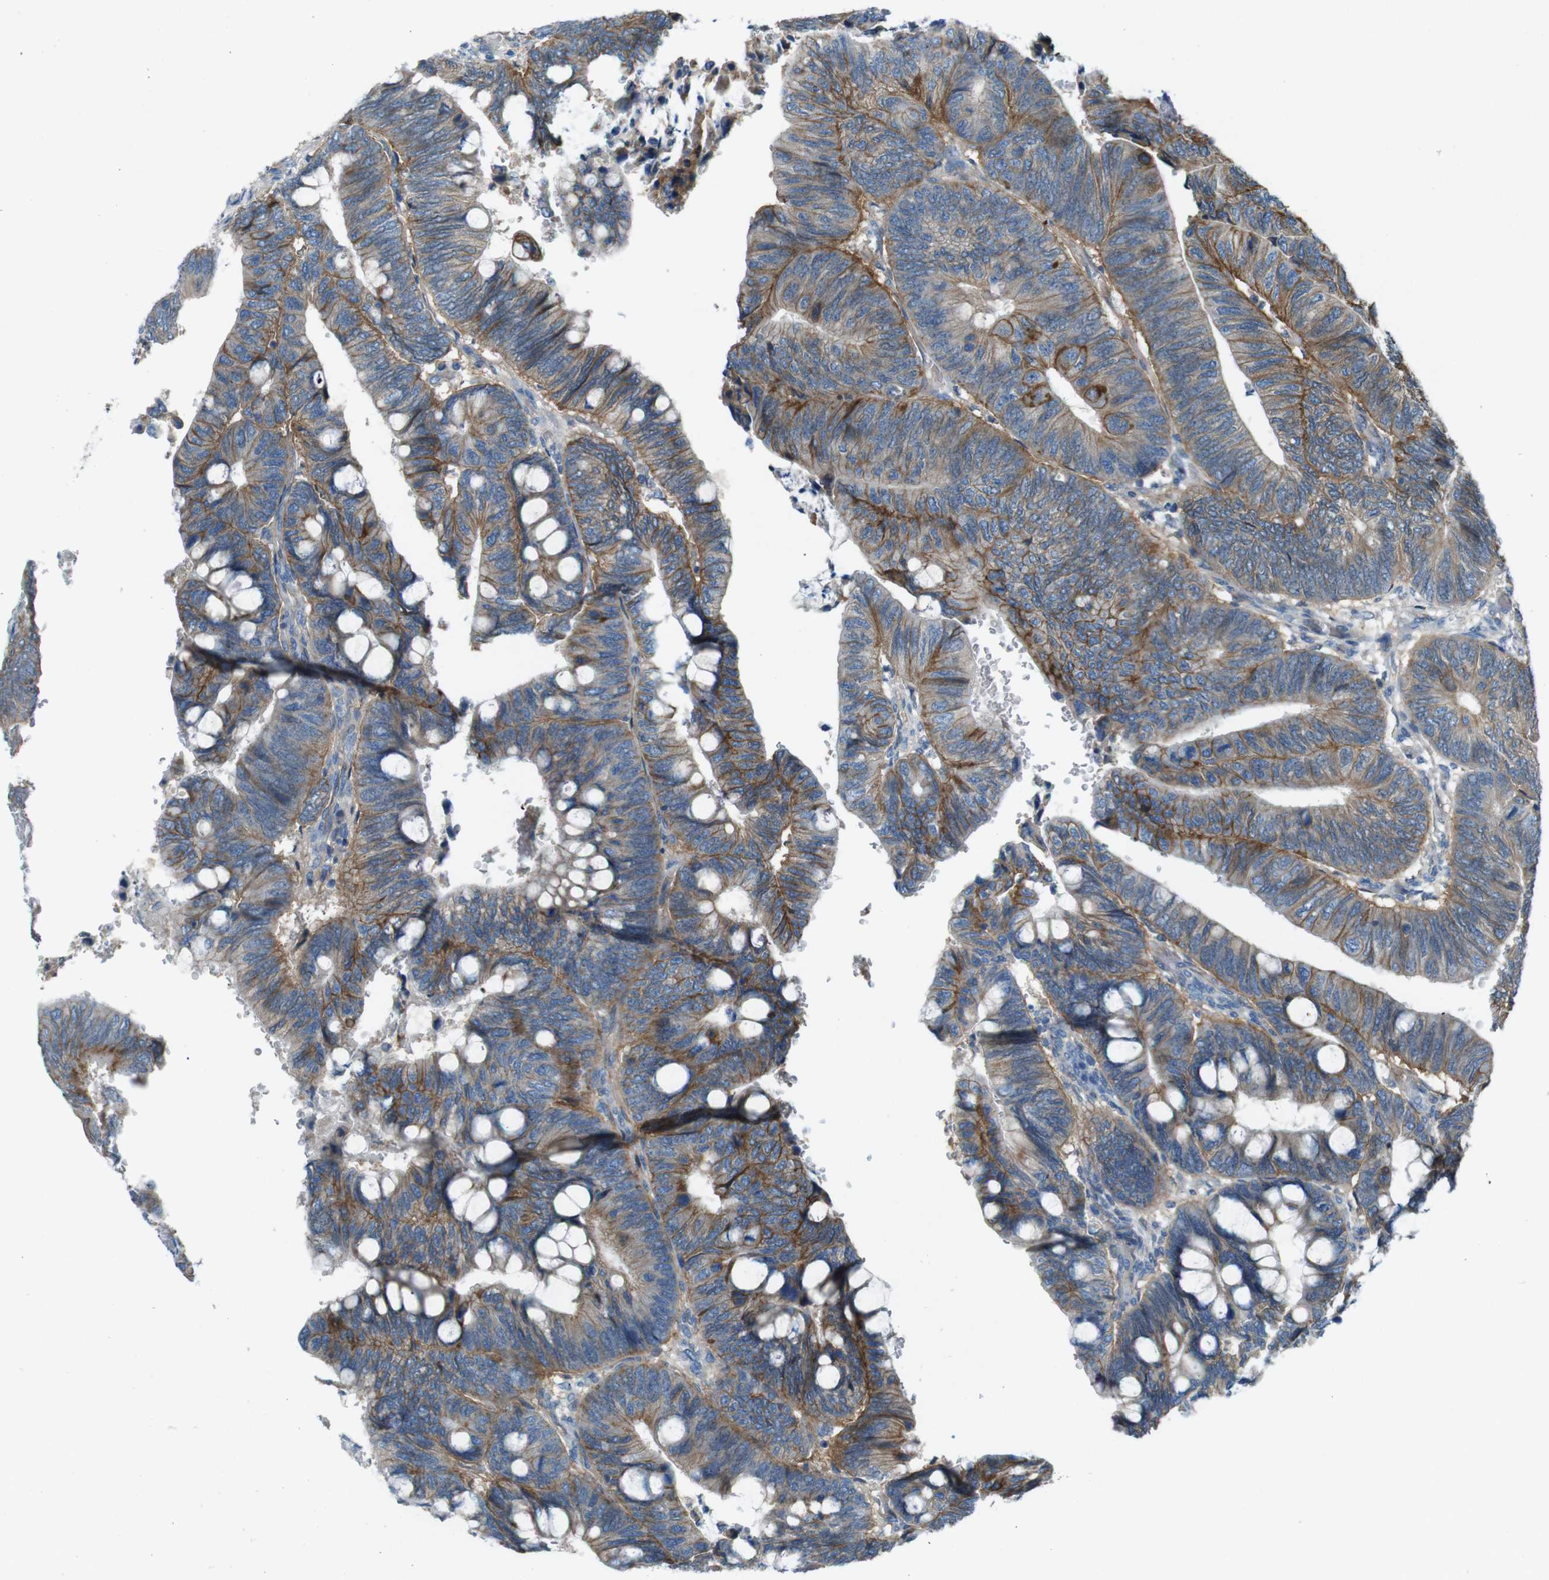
{"staining": {"intensity": "moderate", "quantity": ">75%", "location": "cytoplasmic/membranous"}, "tissue": "colorectal cancer", "cell_type": "Tumor cells", "image_type": "cancer", "snomed": [{"axis": "morphology", "description": "Normal tissue, NOS"}, {"axis": "morphology", "description": "Adenocarcinoma, NOS"}, {"axis": "topography", "description": "Rectum"}, {"axis": "topography", "description": "Peripheral nerve tissue"}], "caption": "Immunohistochemistry (DAB) staining of human colorectal cancer (adenocarcinoma) displays moderate cytoplasmic/membranous protein staining in approximately >75% of tumor cells.", "gene": "PVR", "patient": {"sex": "male", "age": 92}}